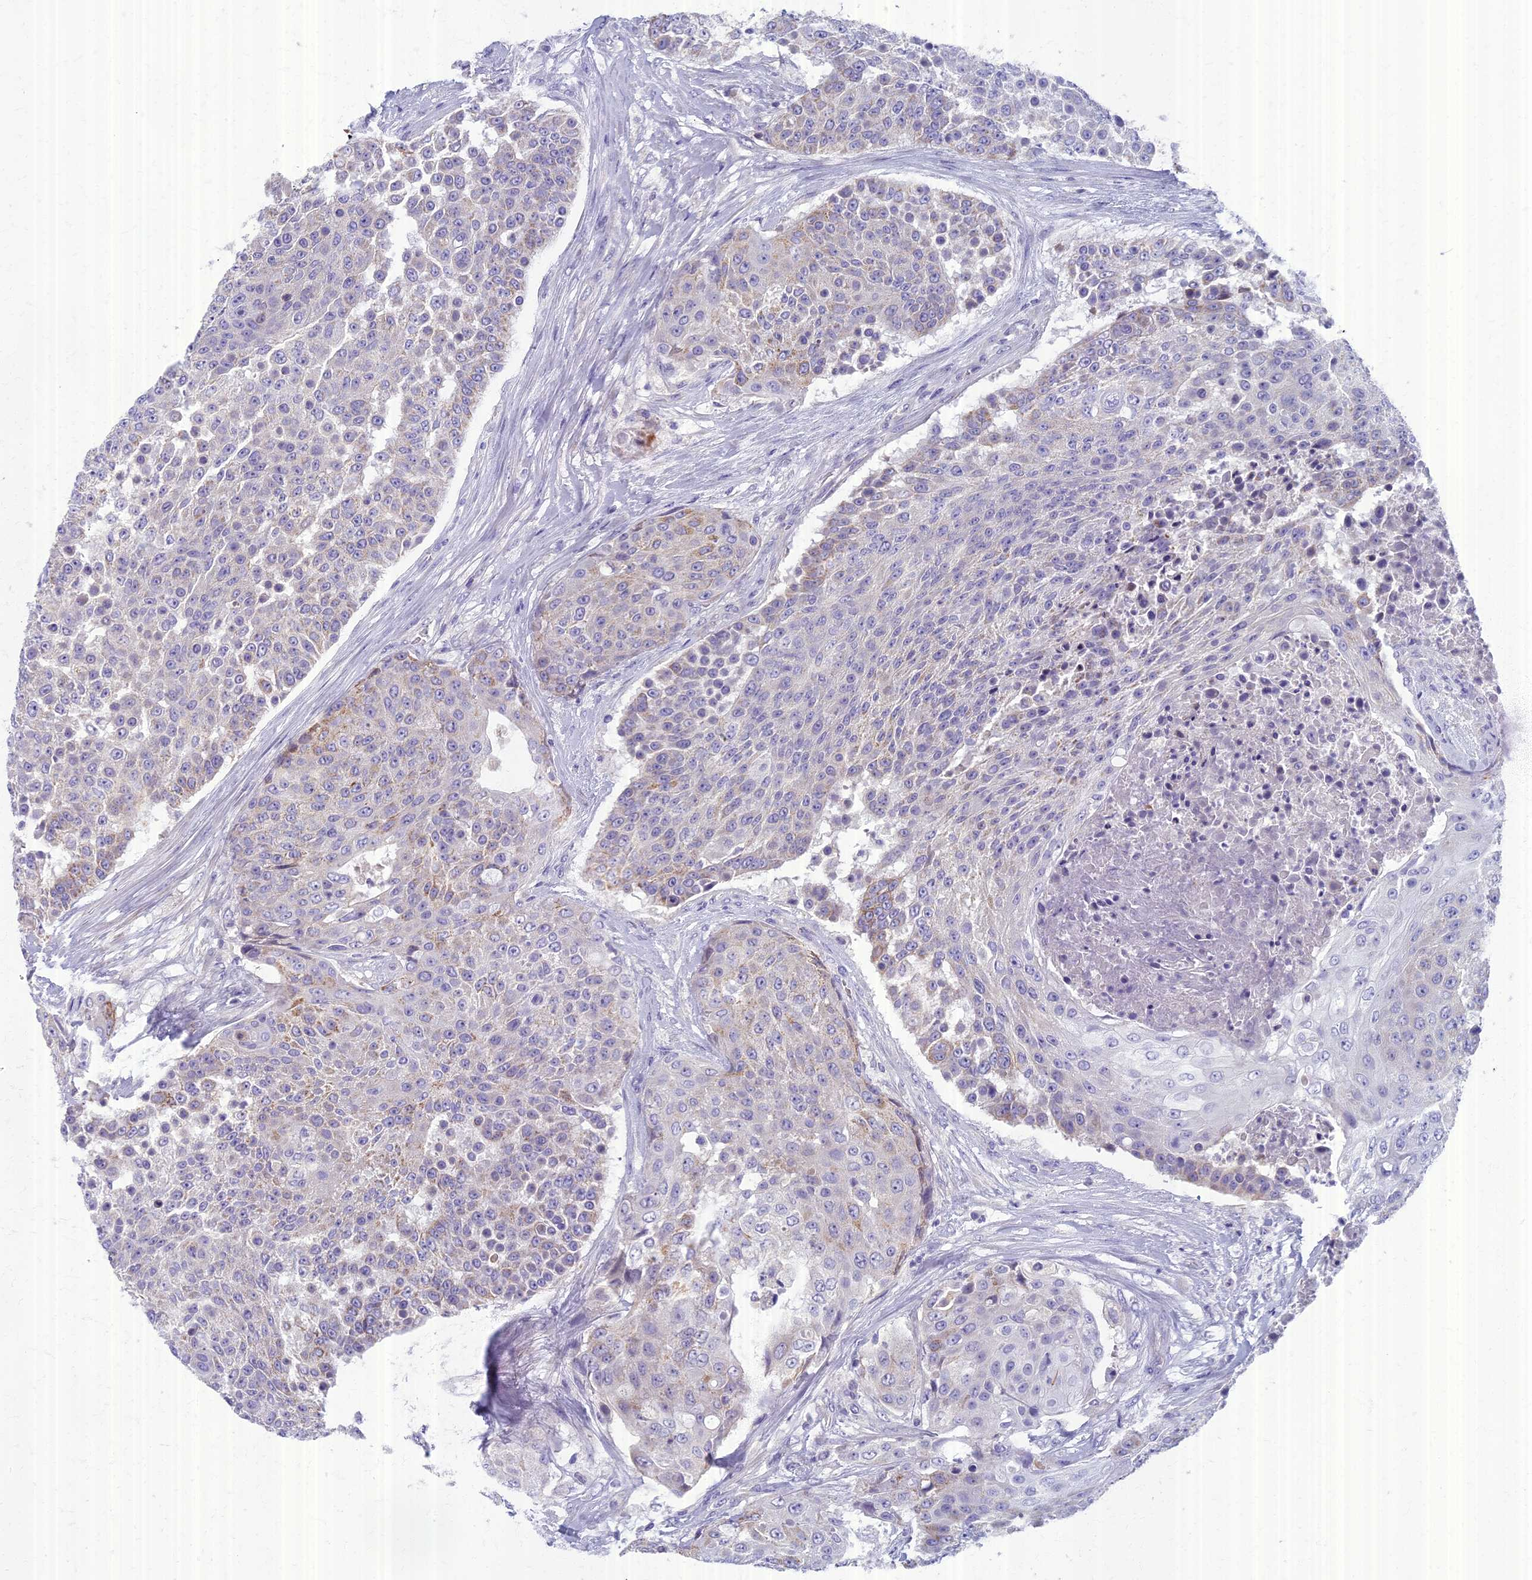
{"staining": {"intensity": "negative", "quantity": "none", "location": "none"}, "tissue": "urothelial cancer", "cell_type": "Tumor cells", "image_type": "cancer", "snomed": [{"axis": "morphology", "description": "Urothelial carcinoma, High grade"}, {"axis": "topography", "description": "Urinary bladder"}], "caption": "DAB immunohistochemical staining of urothelial cancer displays no significant expression in tumor cells. Nuclei are stained in blue.", "gene": "AP4E1", "patient": {"sex": "female", "age": 63}}